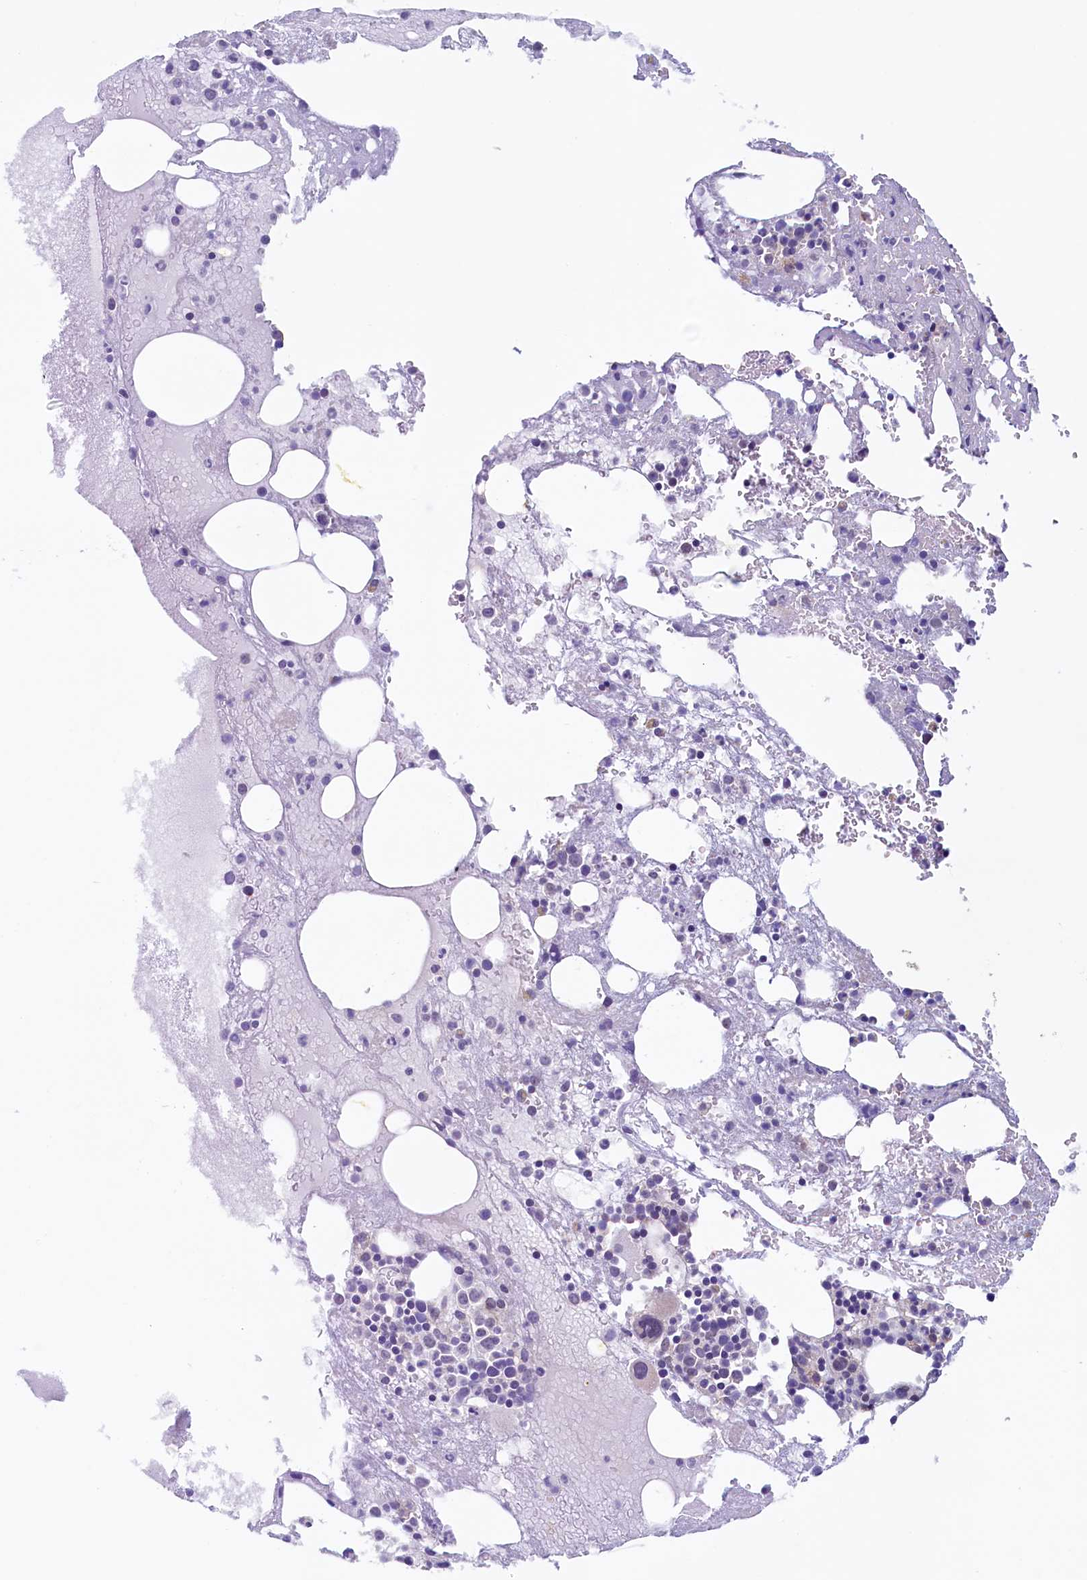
{"staining": {"intensity": "negative", "quantity": "none", "location": "none"}, "tissue": "bone marrow", "cell_type": "Hematopoietic cells", "image_type": "normal", "snomed": [{"axis": "morphology", "description": "Normal tissue, NOS"}, {"axis": "topography", "description": "Bone marrow"}], "caption": "Hematopoietic cells show no significant protein expression in normal bone marrow.", "gene": "PACSIN3", "patient": {"sex": "male", "age": 61}}